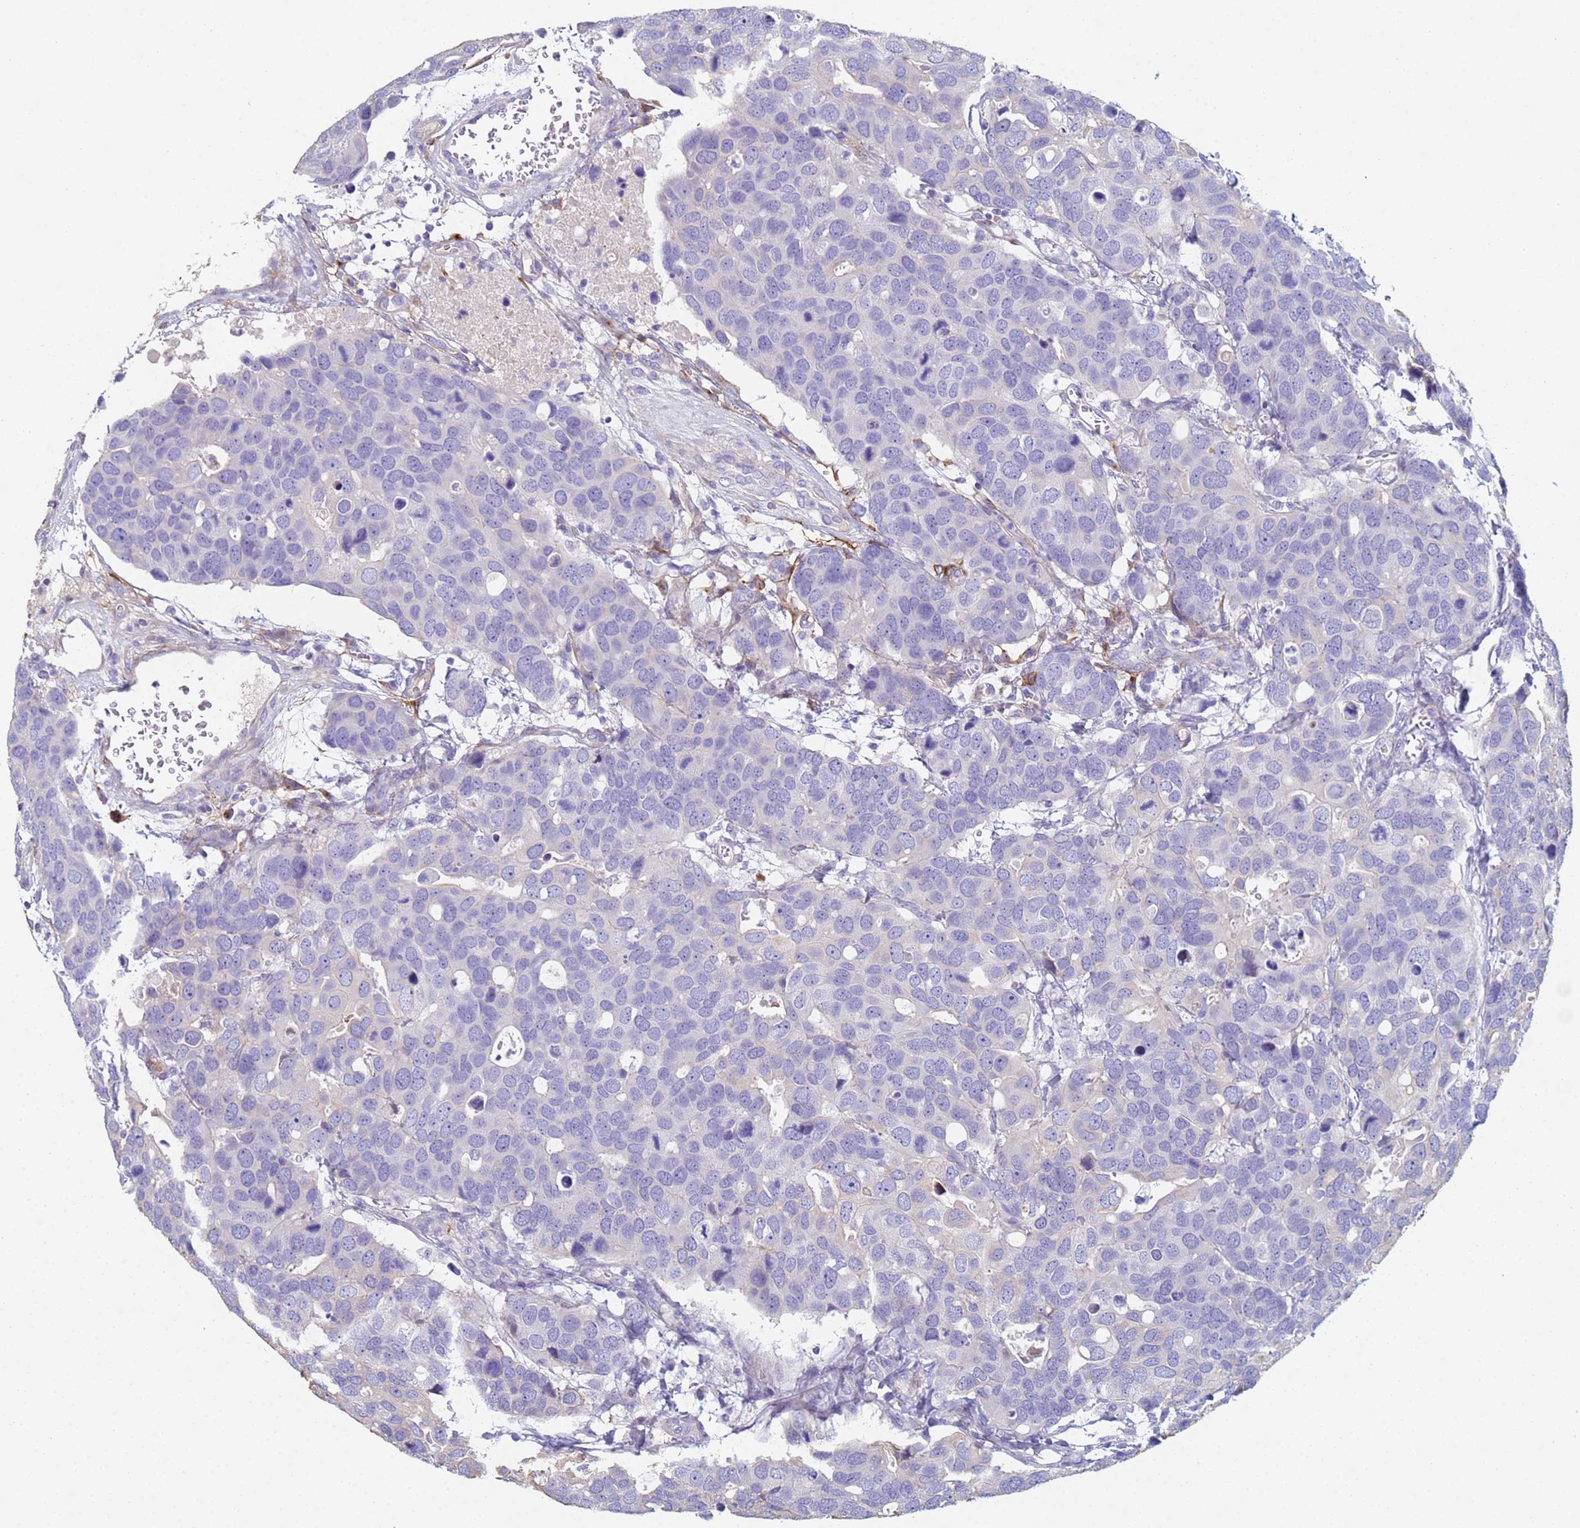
{"staining": {"intensity": "negative", "quantity": "none", "location": "none"}, "tissue": "breast cancer", "cell_type": "Tumor cells", "image_type": "cancer", "snomed": [{"axis": "morphology", "description": "Duct carcinoma"}, {"axis": "topography", "description": "Breast"}], "caption": "DAB immunohistochemical staining of human breast cancer (infiltrating ductal carcinoma) displays no significant expression in tumor cells. Brightfield microscopy of IHC stained with DAB (3,3'-diaminobenzidine) (brown) and hematoxylin (blue), captured at high magnification.", "gene": "ABCA8", "patient": {"sex": "female", "age": 83}}